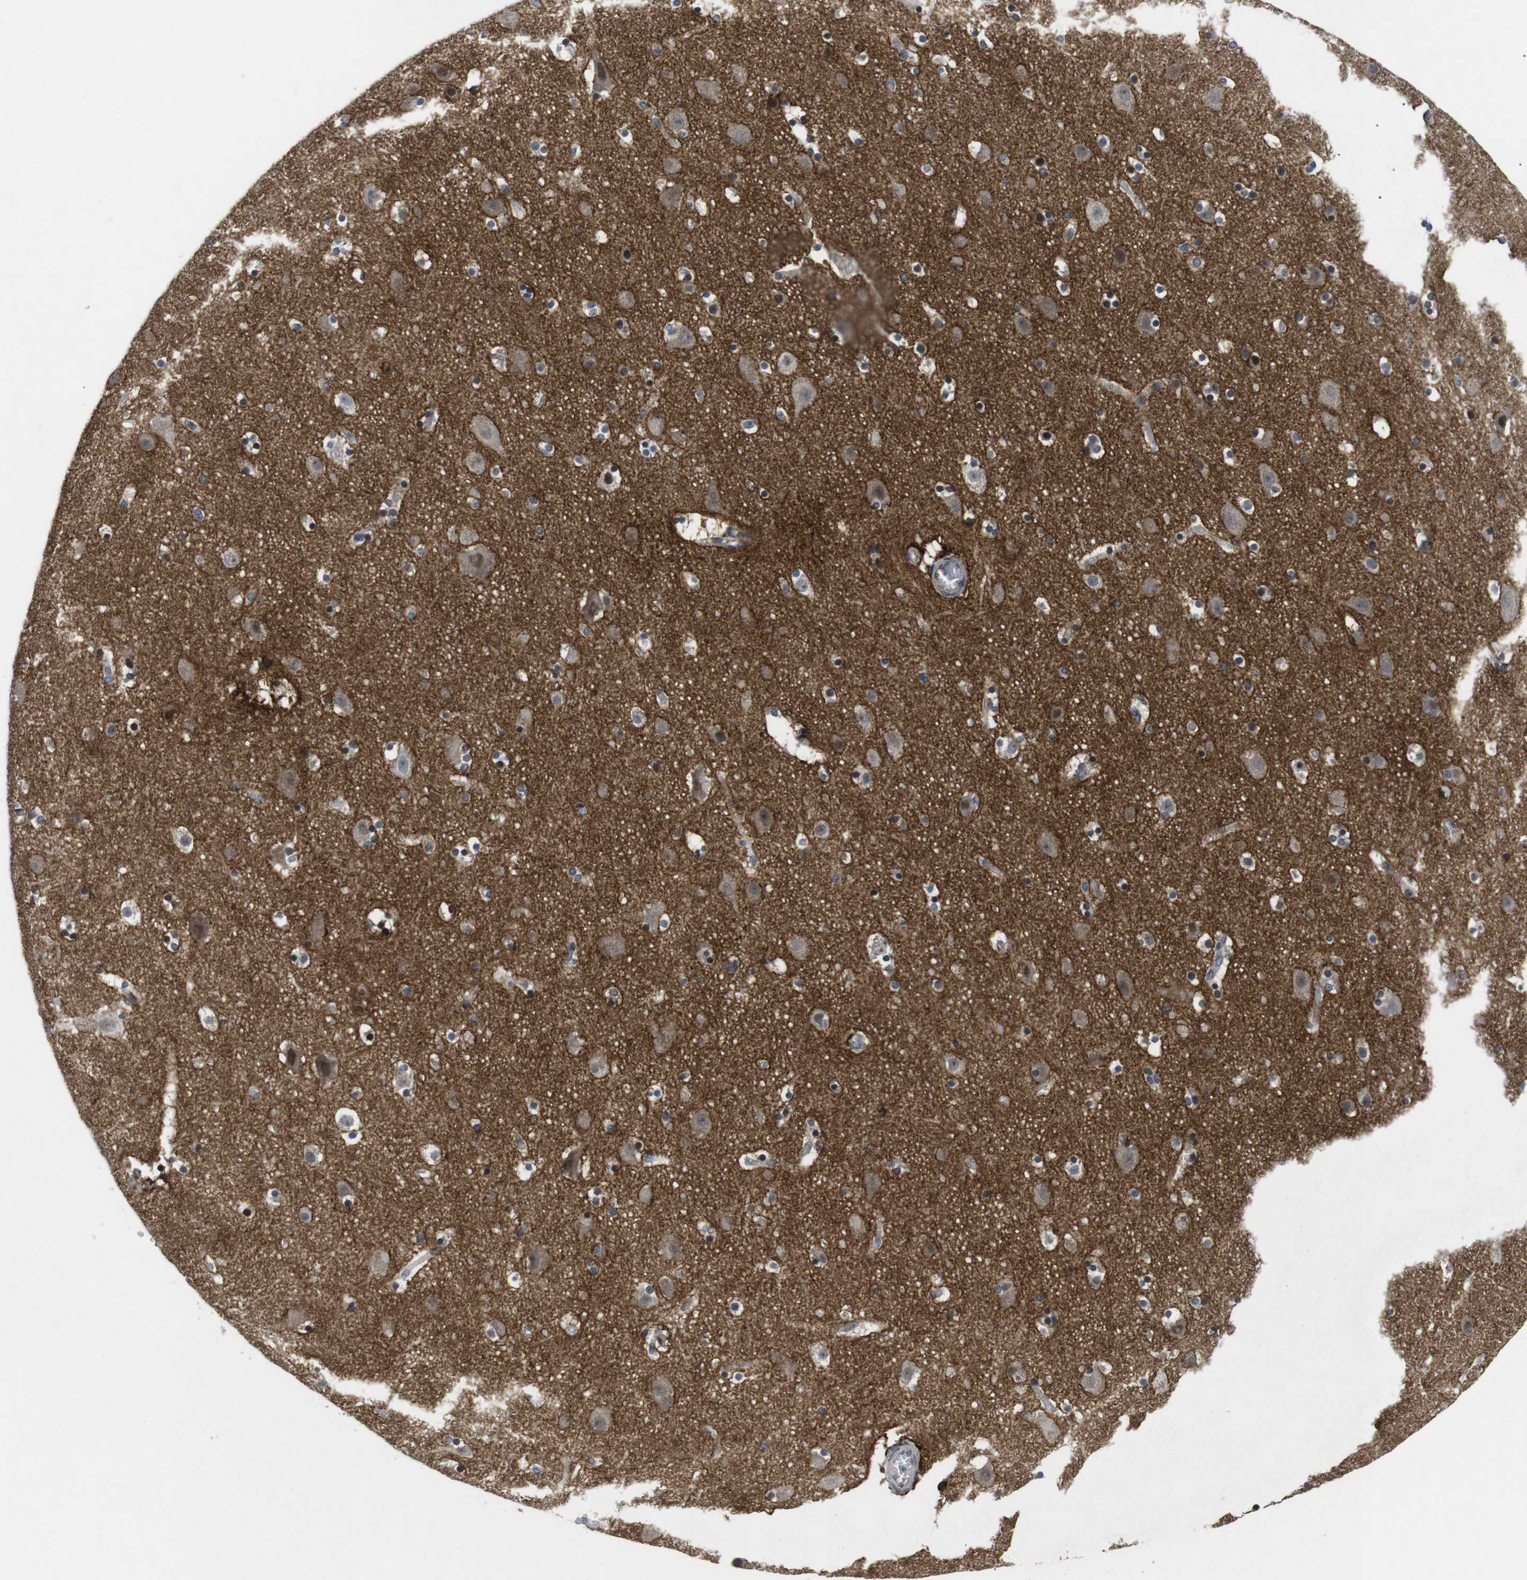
{"staining": {"intensity": "negative", "quantity": "none", "location": "none"}, "tissue": "cerebral cortex", "cell_type": "Endothelial cells", "image_type": "normal", "snomed": [{"axis": "morphology", "description": "Normal tissue, NOS"}, {"axis": "topography", "description": "Cerebral cortex"}], "caption": "This micrograph is of benign cerebral cortex stained with immunohistochemistry to label a protein in brown with the nuclei are counter-stained blue. There is no staining in endothelial cells.", "gene": "NECTIN1", "patient": {"sex": "male", "age": 45}}